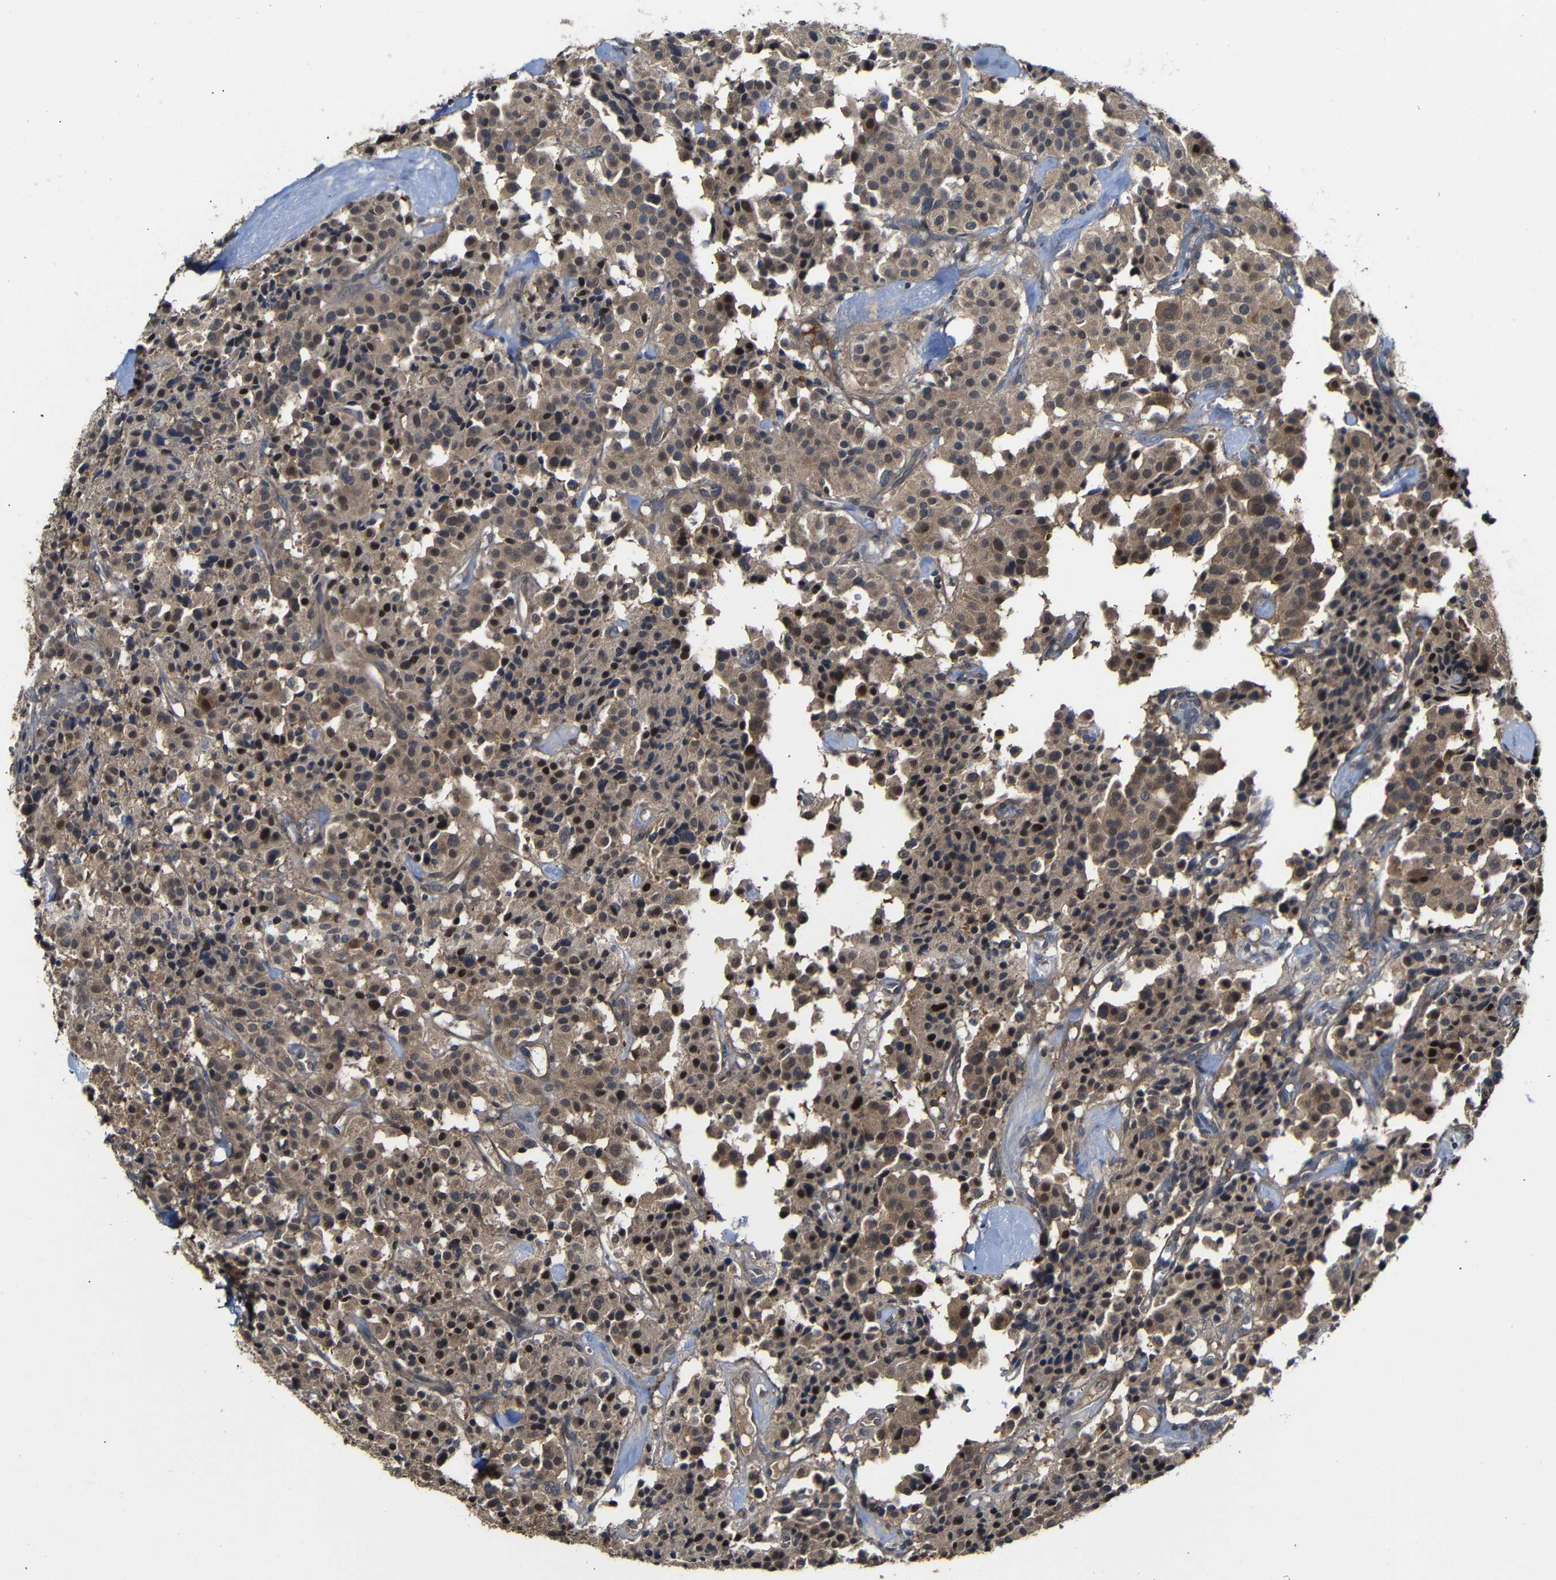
{"staining": {"intensity": "moderate", "quantity": ">75%", "location": "cytoplasmic/membranous,nuclear"}, "tissue": "carcinoid", "cell_type": "Tumor cells", "image_type": "cancer", "snomed": [{"axis": "morphology", "description": "Carcinoid, malignant, NOS"}, {"axis": "topography", "description": "Lung"}], "caption": "High-power microscopy captured an immunohistochemistry (IHC) photomicrograph of malignant carcinoid, revealing moderate cytoplasmic/membranous and nuclear staining in approximately >75% of tumor cells.", "gene": "ATG12", "patient": {"sex": "male", "age": 30}}